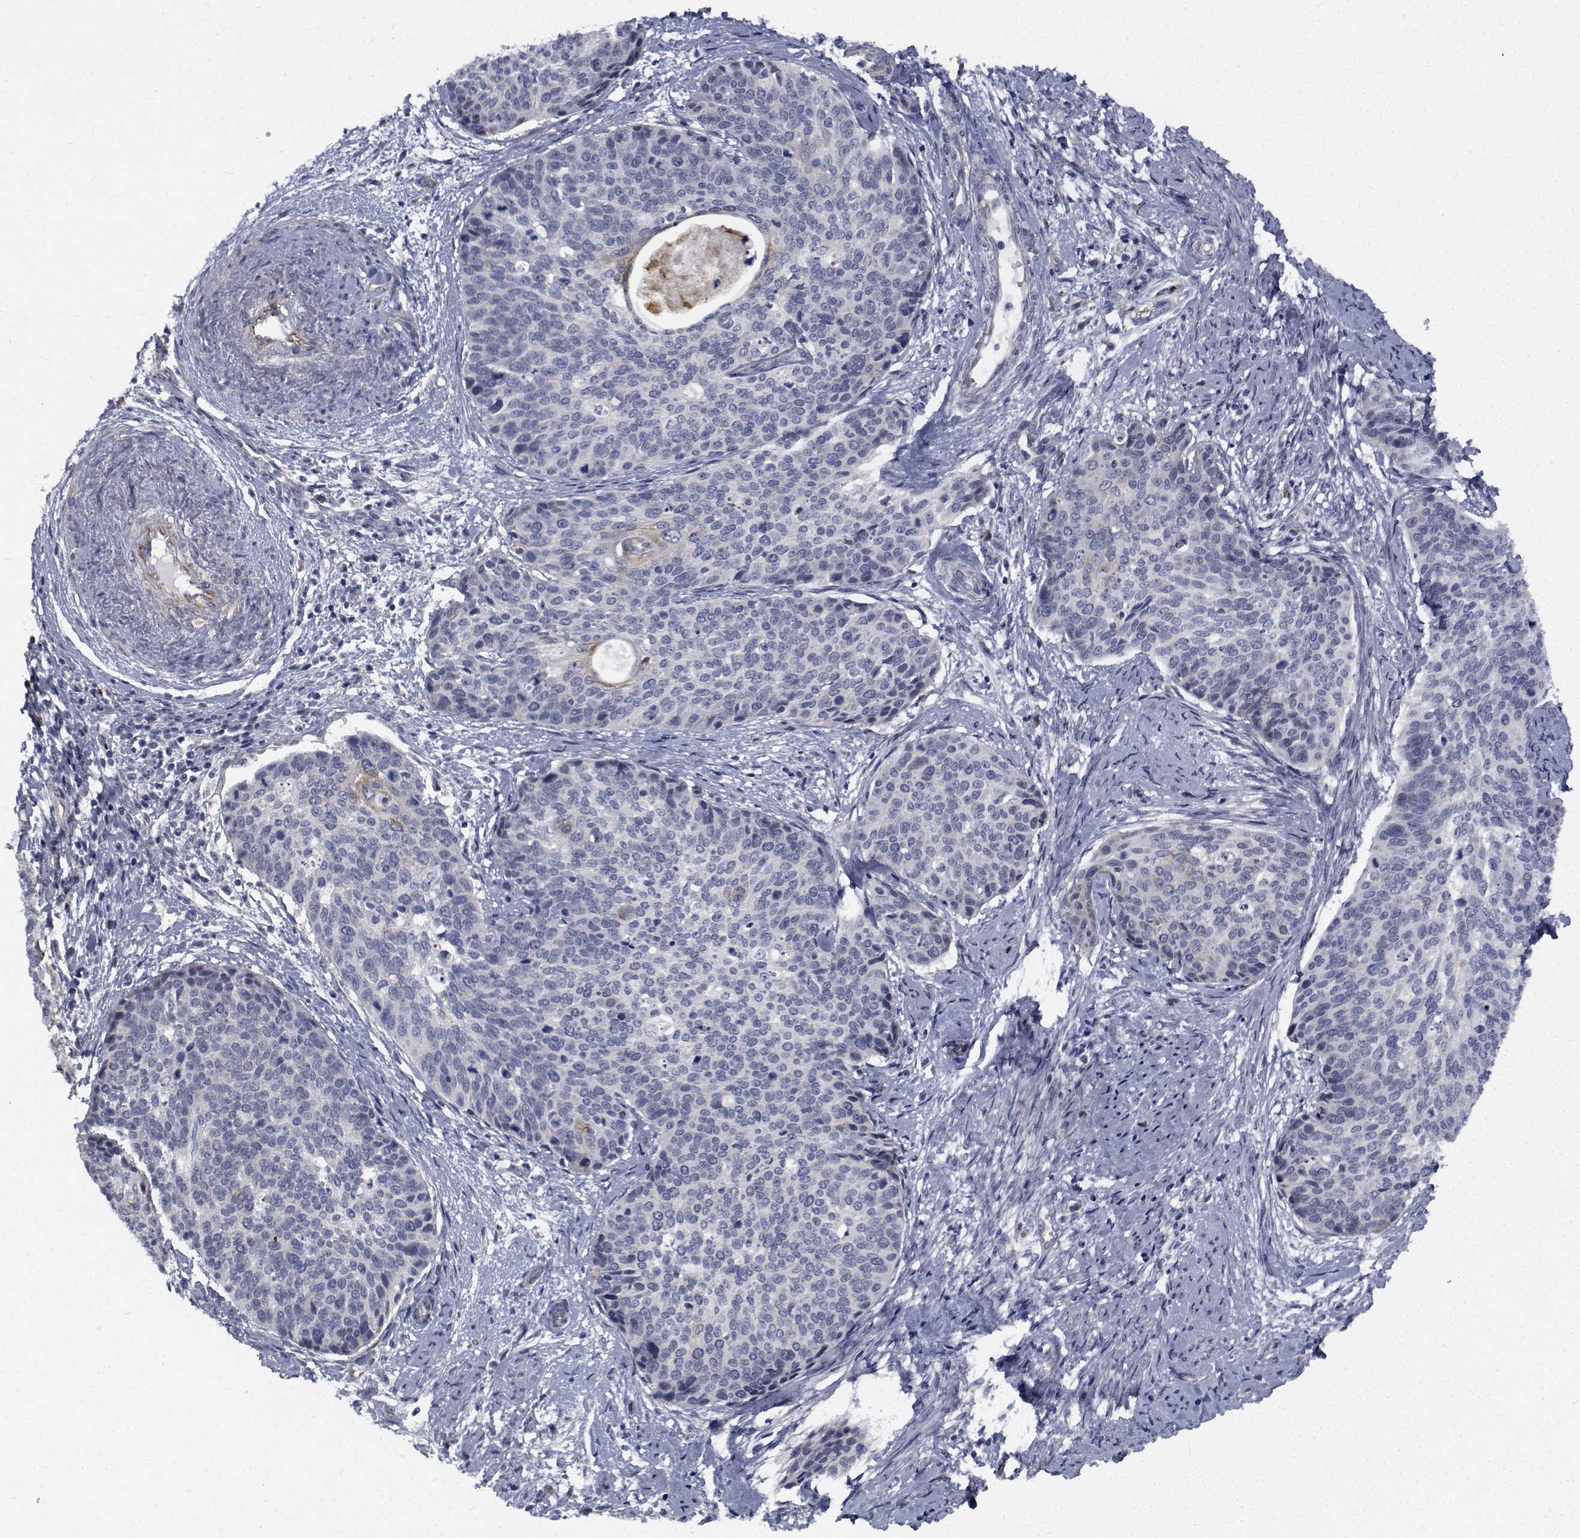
{"staining": {"intensity": "negative", "quantity": "none", "location": "none"}, "tissue": "cervical cancer", "cell_type": "Tumor cells", "image_type": "cancer", "snomed": [{"axis": "morphology", "description": "Squamous cell carcinoma, NOS"}, {"axis": "topography", "description": "Cervix"}], "caption": "DAB (3,3'-diaminobenzidine) immunohistochemical staining of cervical squamous cell carcinoma displays no significant expression in tumor cells.", "gene": "TTBK1", "patient": {"sex": "female", "age": 69}}